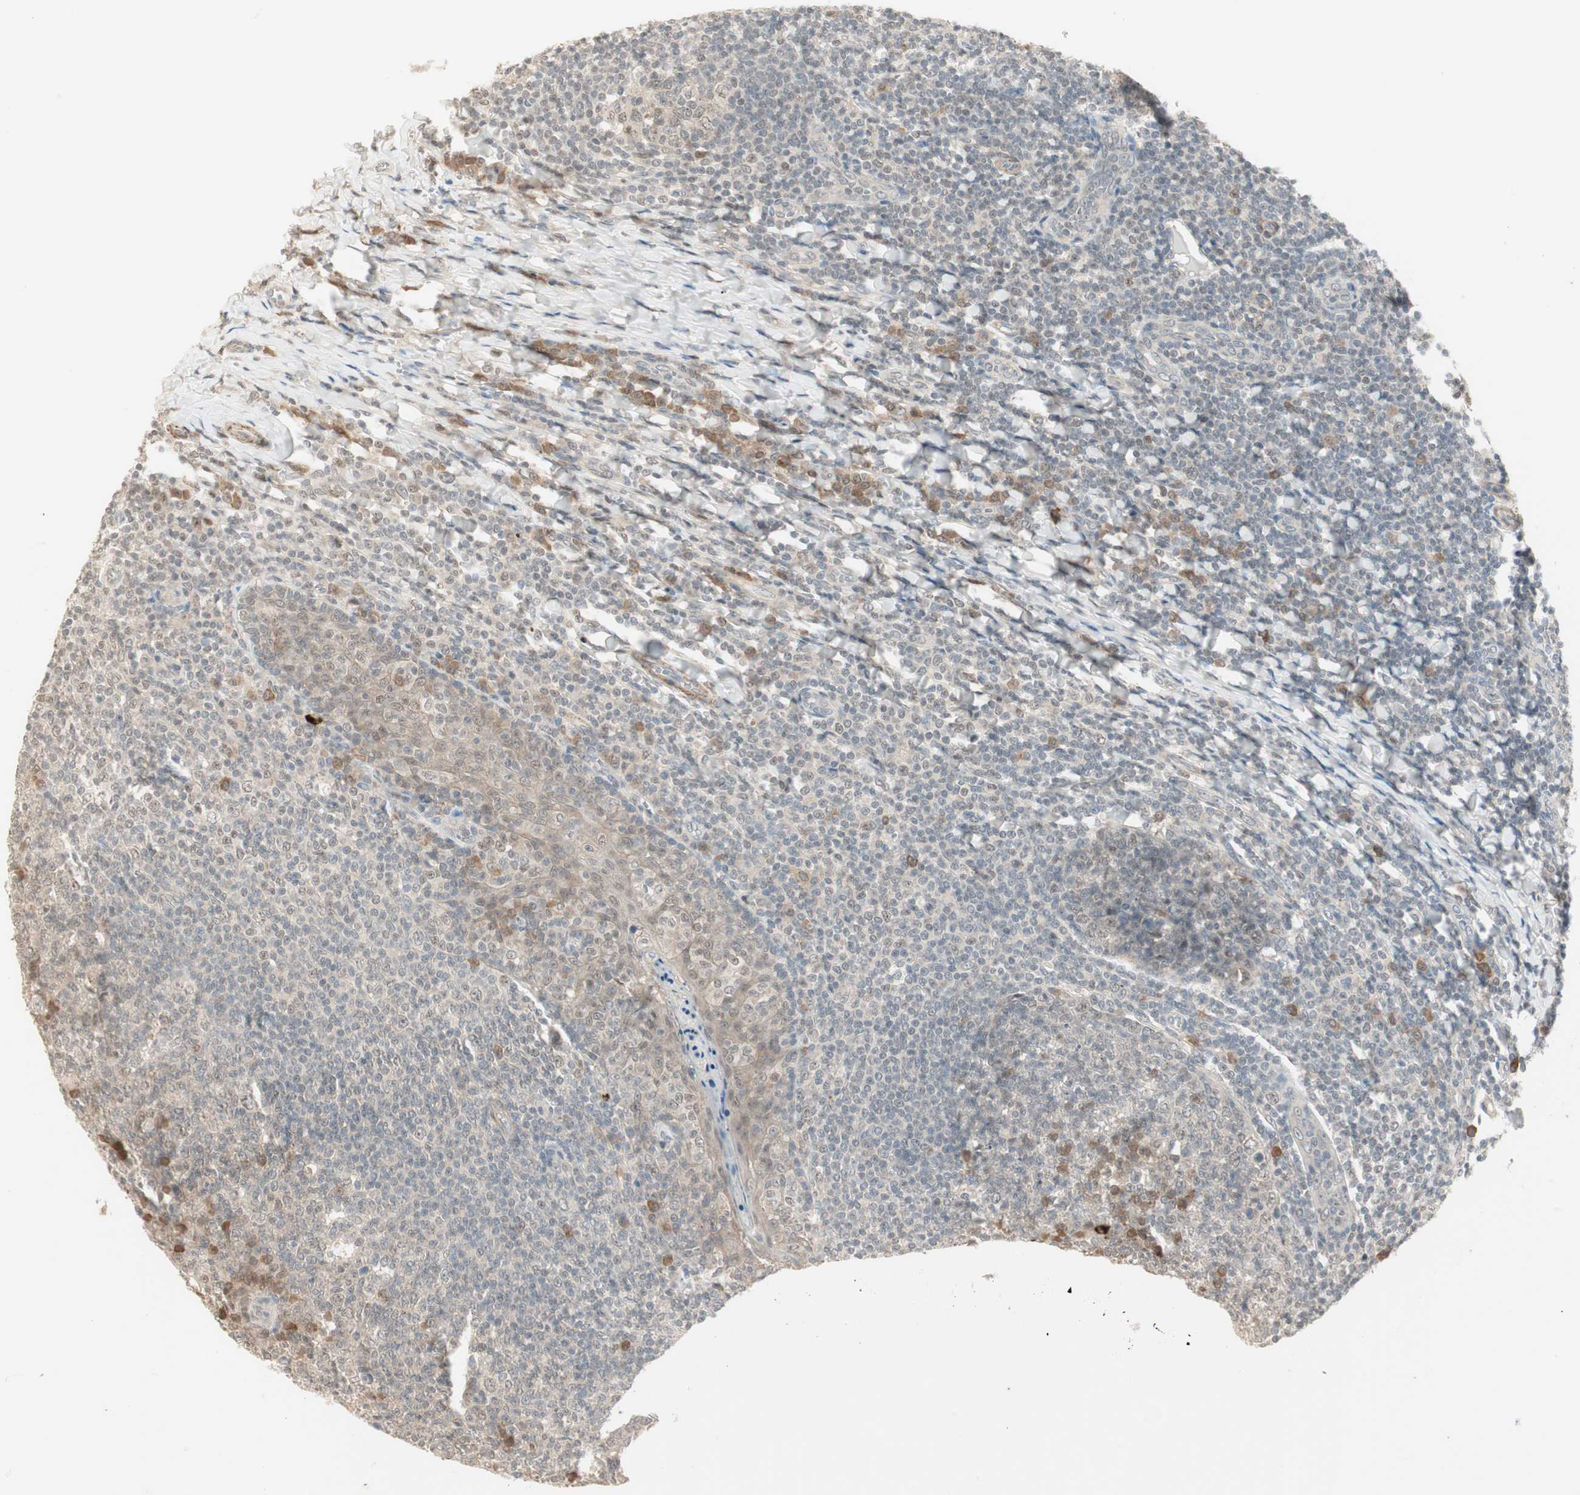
{"staining": {"intensity": "weak", "quantity": "25%-75%", "location": "nuclear"}, "tissue": "tonsil", "cell_type": "Germinal center cells", "image_type": "normal", "snomed": [{"axis": "morphology", "description": "Normal tissue, NOS"}, {"axis": "topography", "description": "Tonsil"}], "caption": "Tonsil was stained to show a protein in brown. There is low levels of weak nuclear staining in approximately 25%-75% of germinal center cells. The staining is performed using DAB (3,3'-diaminobenzidine) brown chromogen to label protein expression. The nuclei are counter-stained blue using hematoxylin.", "gene": "RNGTT", "patient": {"sex": "male", "age": 31}}